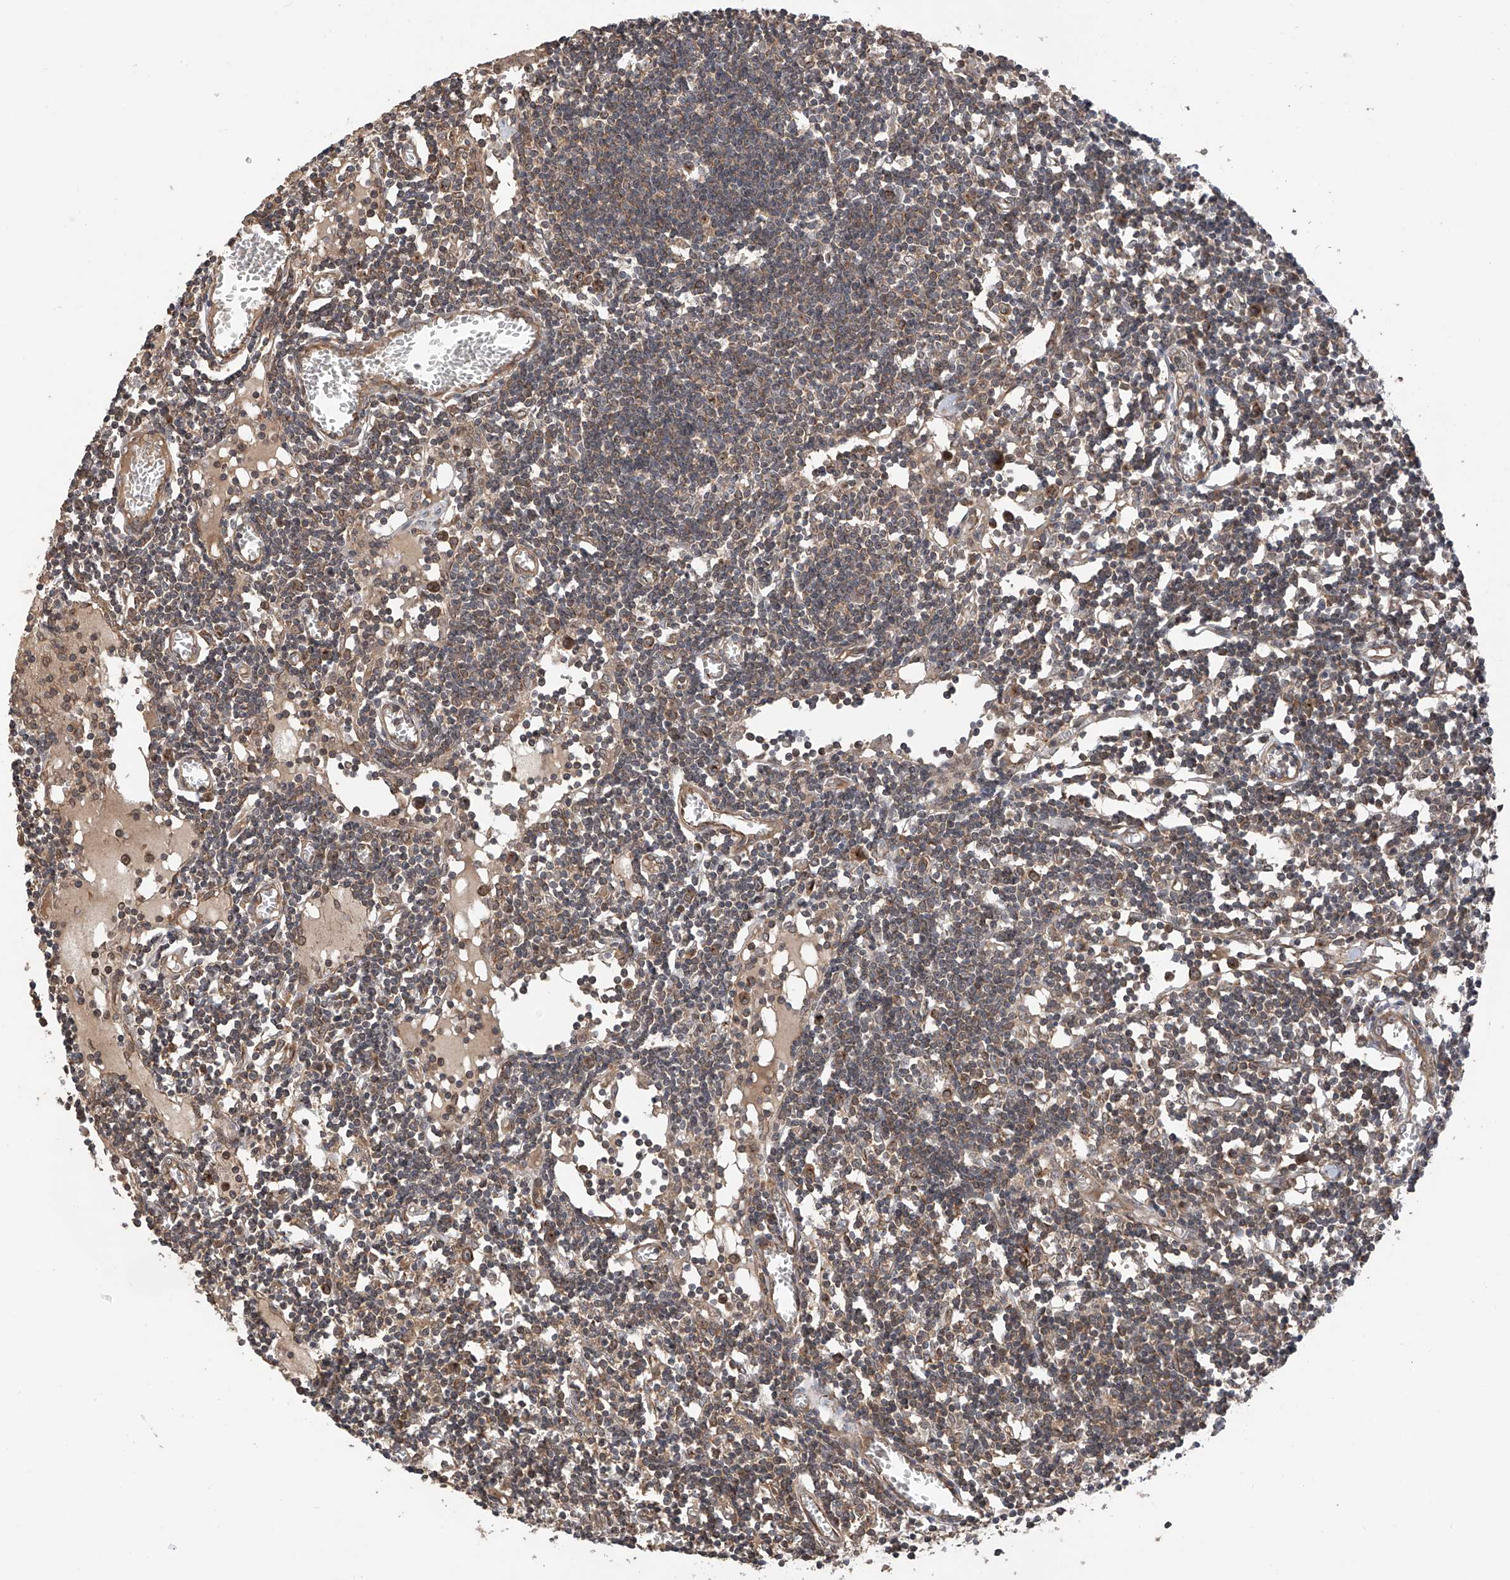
{"staining": {"intensity": "weak", "quantity": "<25%", "location": "cytoplasmic/membranous"}, "tissue": "lymph node", "cell_type": "Germinal center cells", "image_type": "normal", "snomed": [{"axis": "morphology", "description": "Normal tissue, NOS"}, {"axis": "topography", "description": "Lymph node"}], "caption": "A high-resolution photomicrograph shows IHC staining of normal lymph node, which exhibits no significant expression in germinal center cells.", "gene": "RPAIN", "patient": {"sex": "female", "age": 11}}